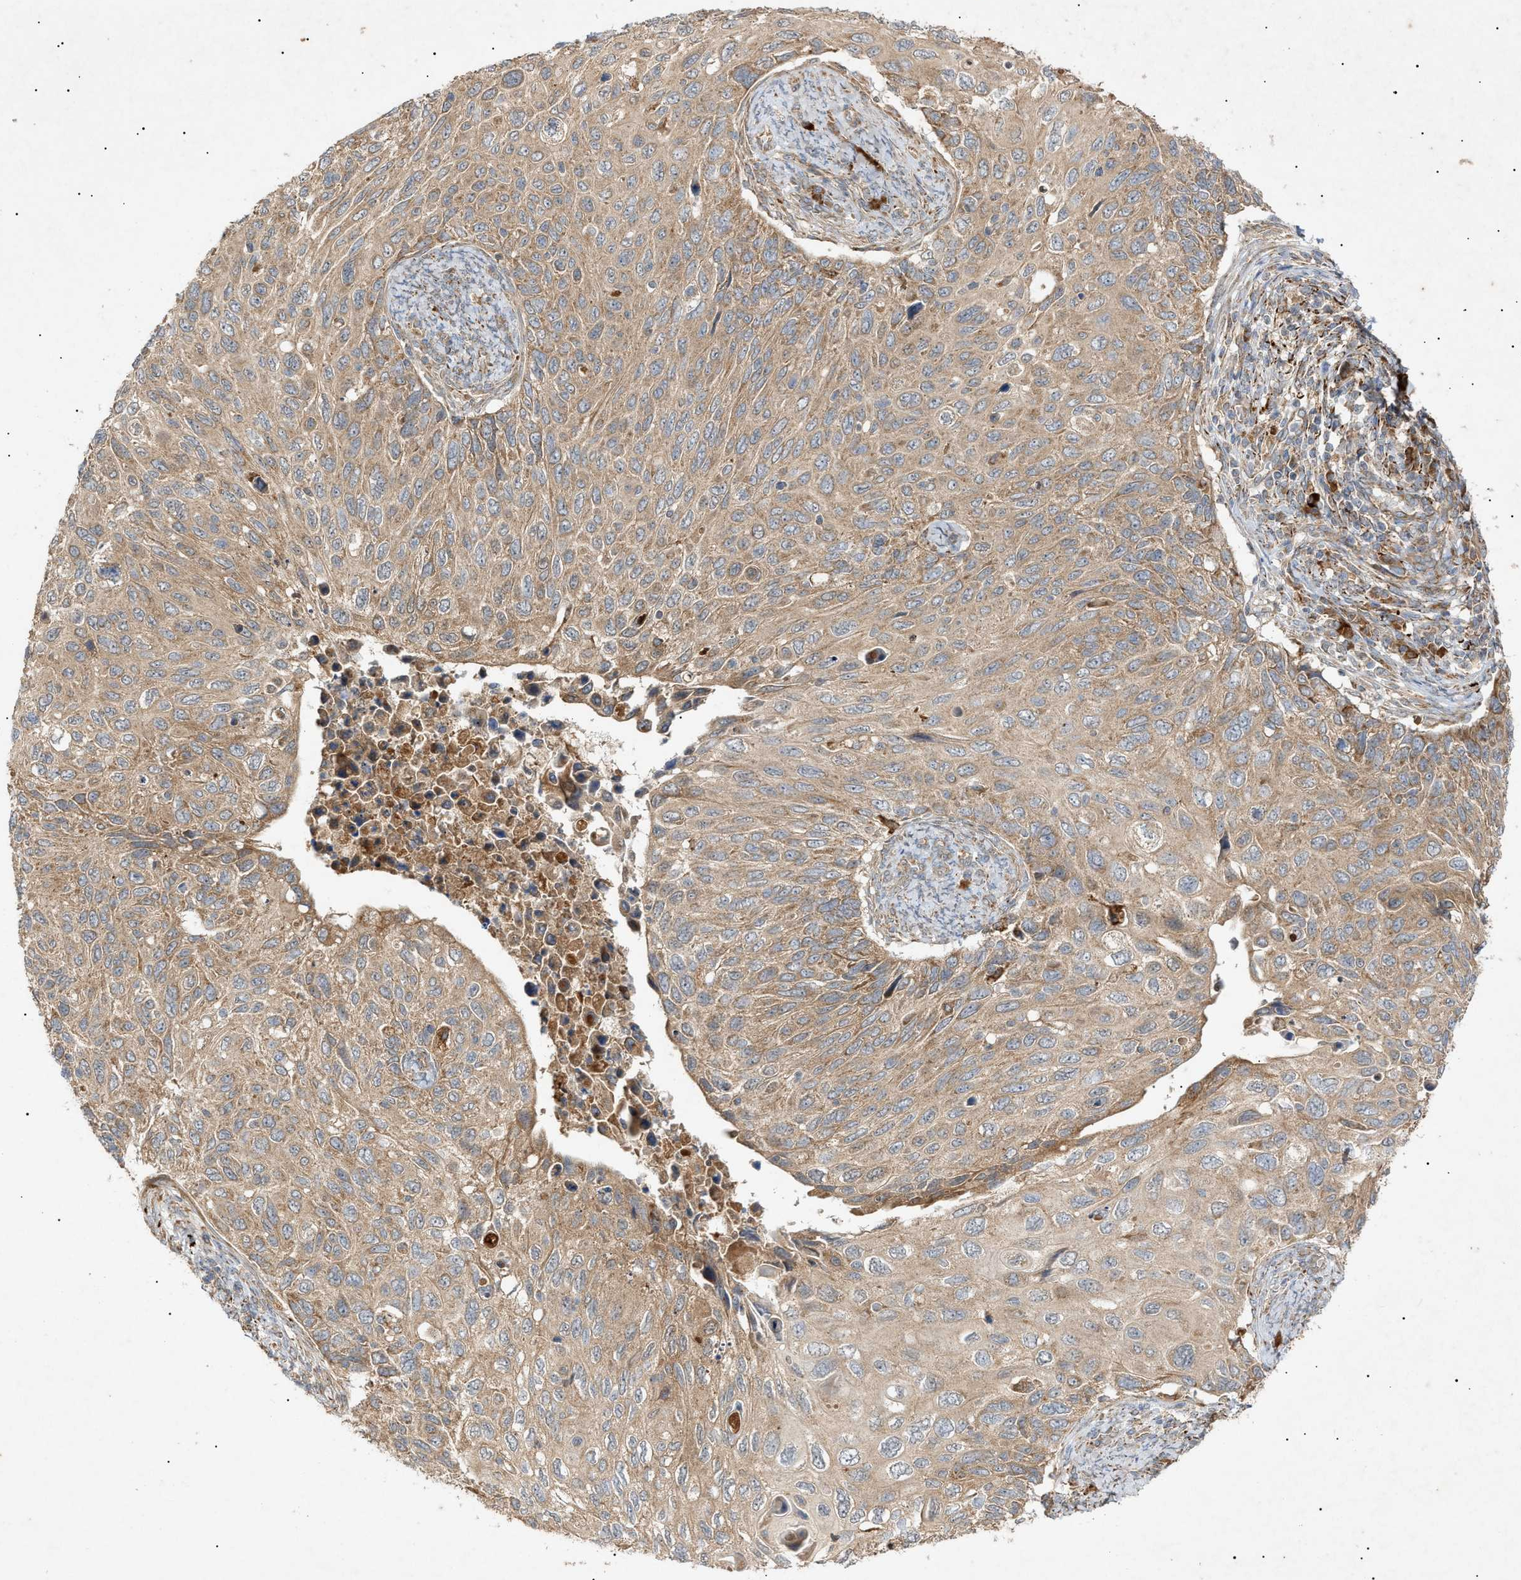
{"staining": {"intensity": "weak", "quantity": ">75%", "location": "cytoplasmic/membranous"}, "tissue": "cervical cancer", "cell_type": "Tumor cells", "image_type": "cancer", "snomed": [{"axis": "morphology", "description": "Squamous cell carcinoma, NOS"}, {"axis": "topography", "description": "Cervix"}], "caption": "Cervical squamous cell carcinoma stained with immunohistochemistry (IHC) displays weak cytoplasmic/membranous expression in approximately >75% of tumor cells. (DAB (3,3'-diaminobenzidine) IHC with brightfield microscopy, high magnification).", "gene": "MTCH1", "patient": {"sex": "female", "age": 70}}